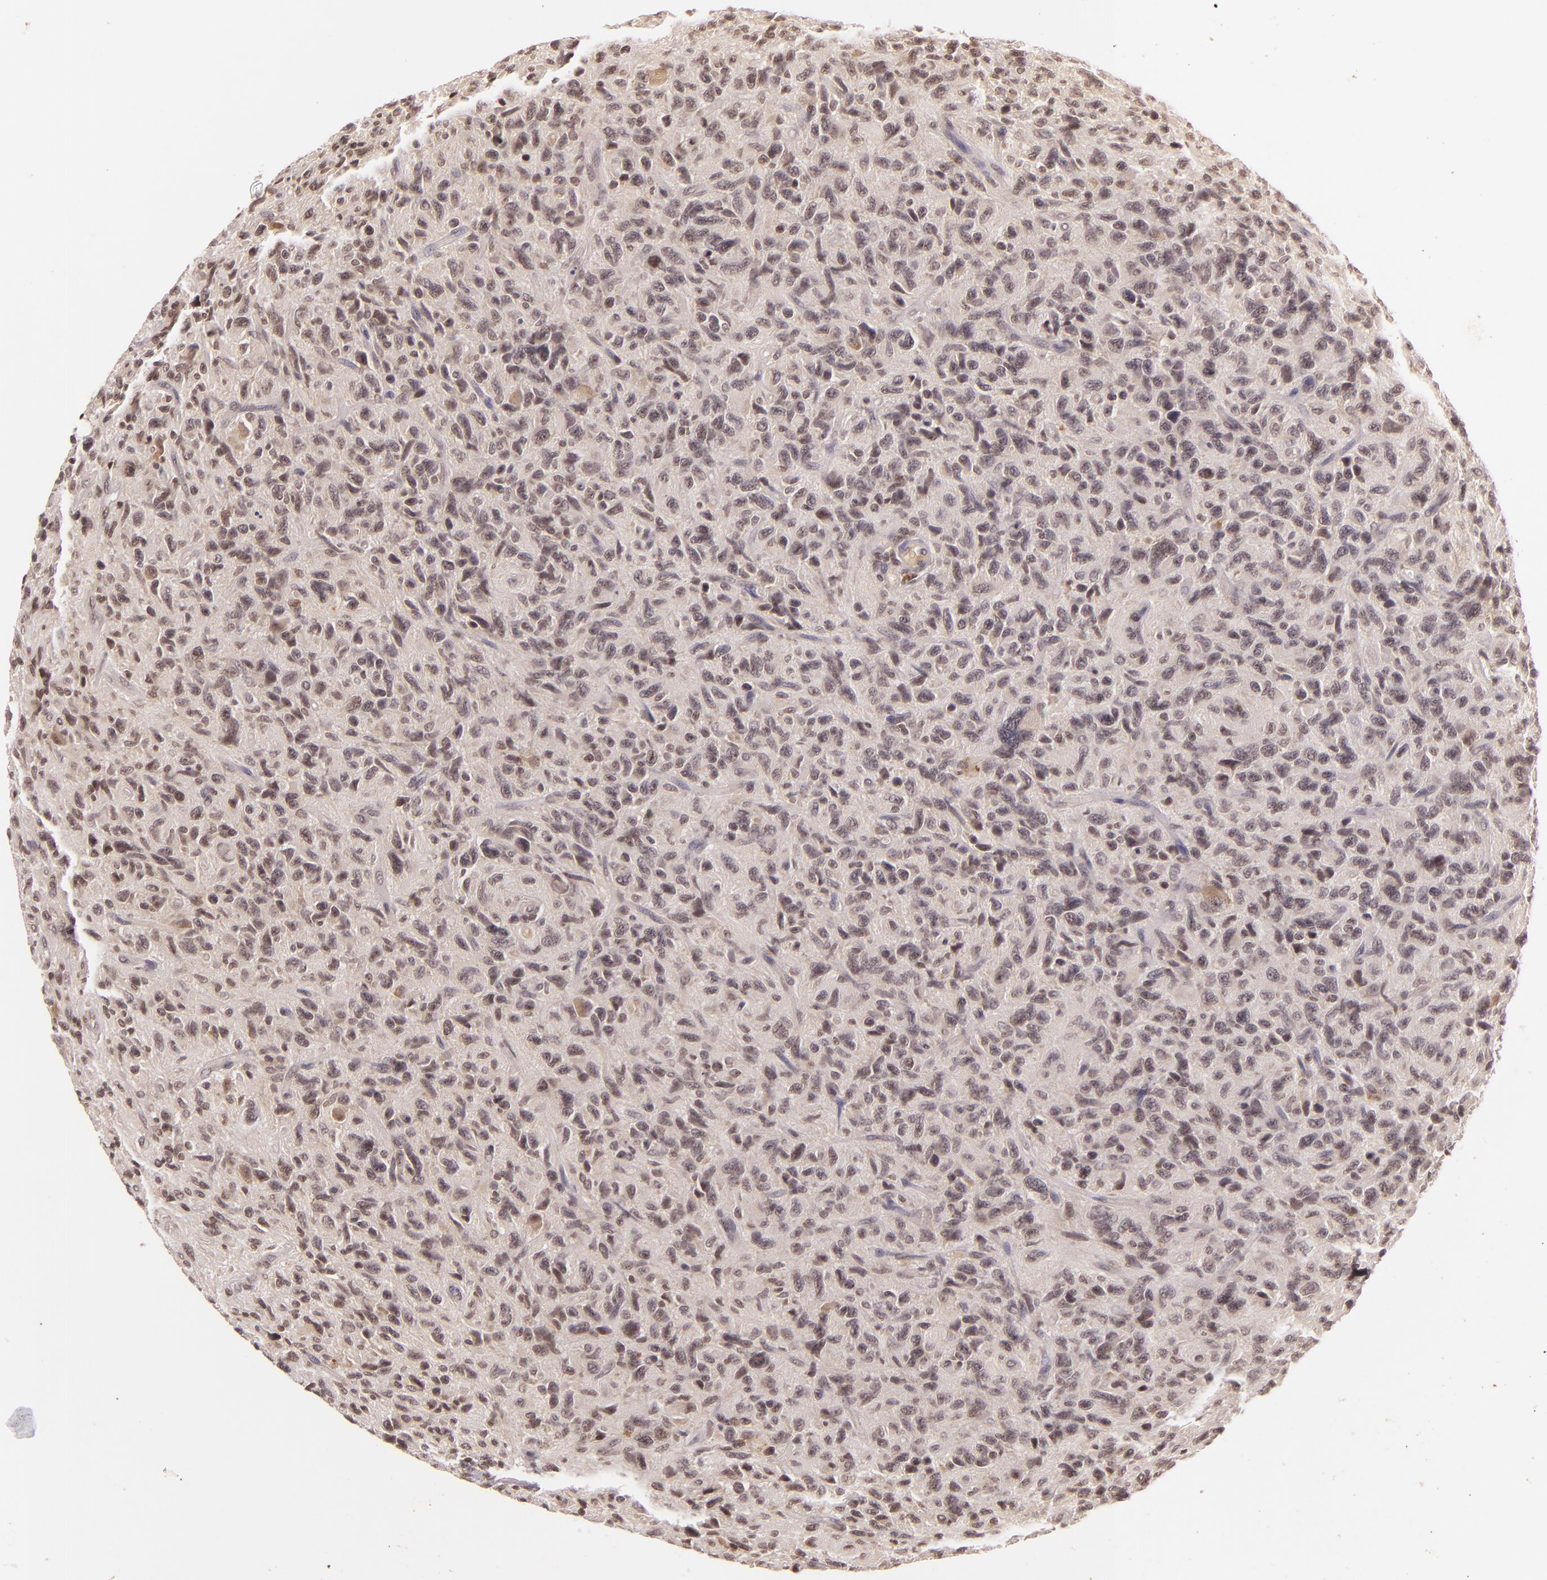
{"staining": {"intensity": "moderate", "quantity": "<25%", "location": "nuclear"}, "tissue": "glioma", "cell_type": "Tumor cells", "image_type": "cancer", "snomed": [{"axis": "morphology", "description": "Glioma, malignant, High grade"}, {"axis": "topography", "description": "Brain"}], "caption": "This histopathology image exhibits glioma stained with IHC to label a protein in brown. The nuclear of tumor cells show moderate positivity for the protein. Nuclei are counter-stained blue.", "gene": "CASP8", "patient": {"sex": "female", "age": 60}}